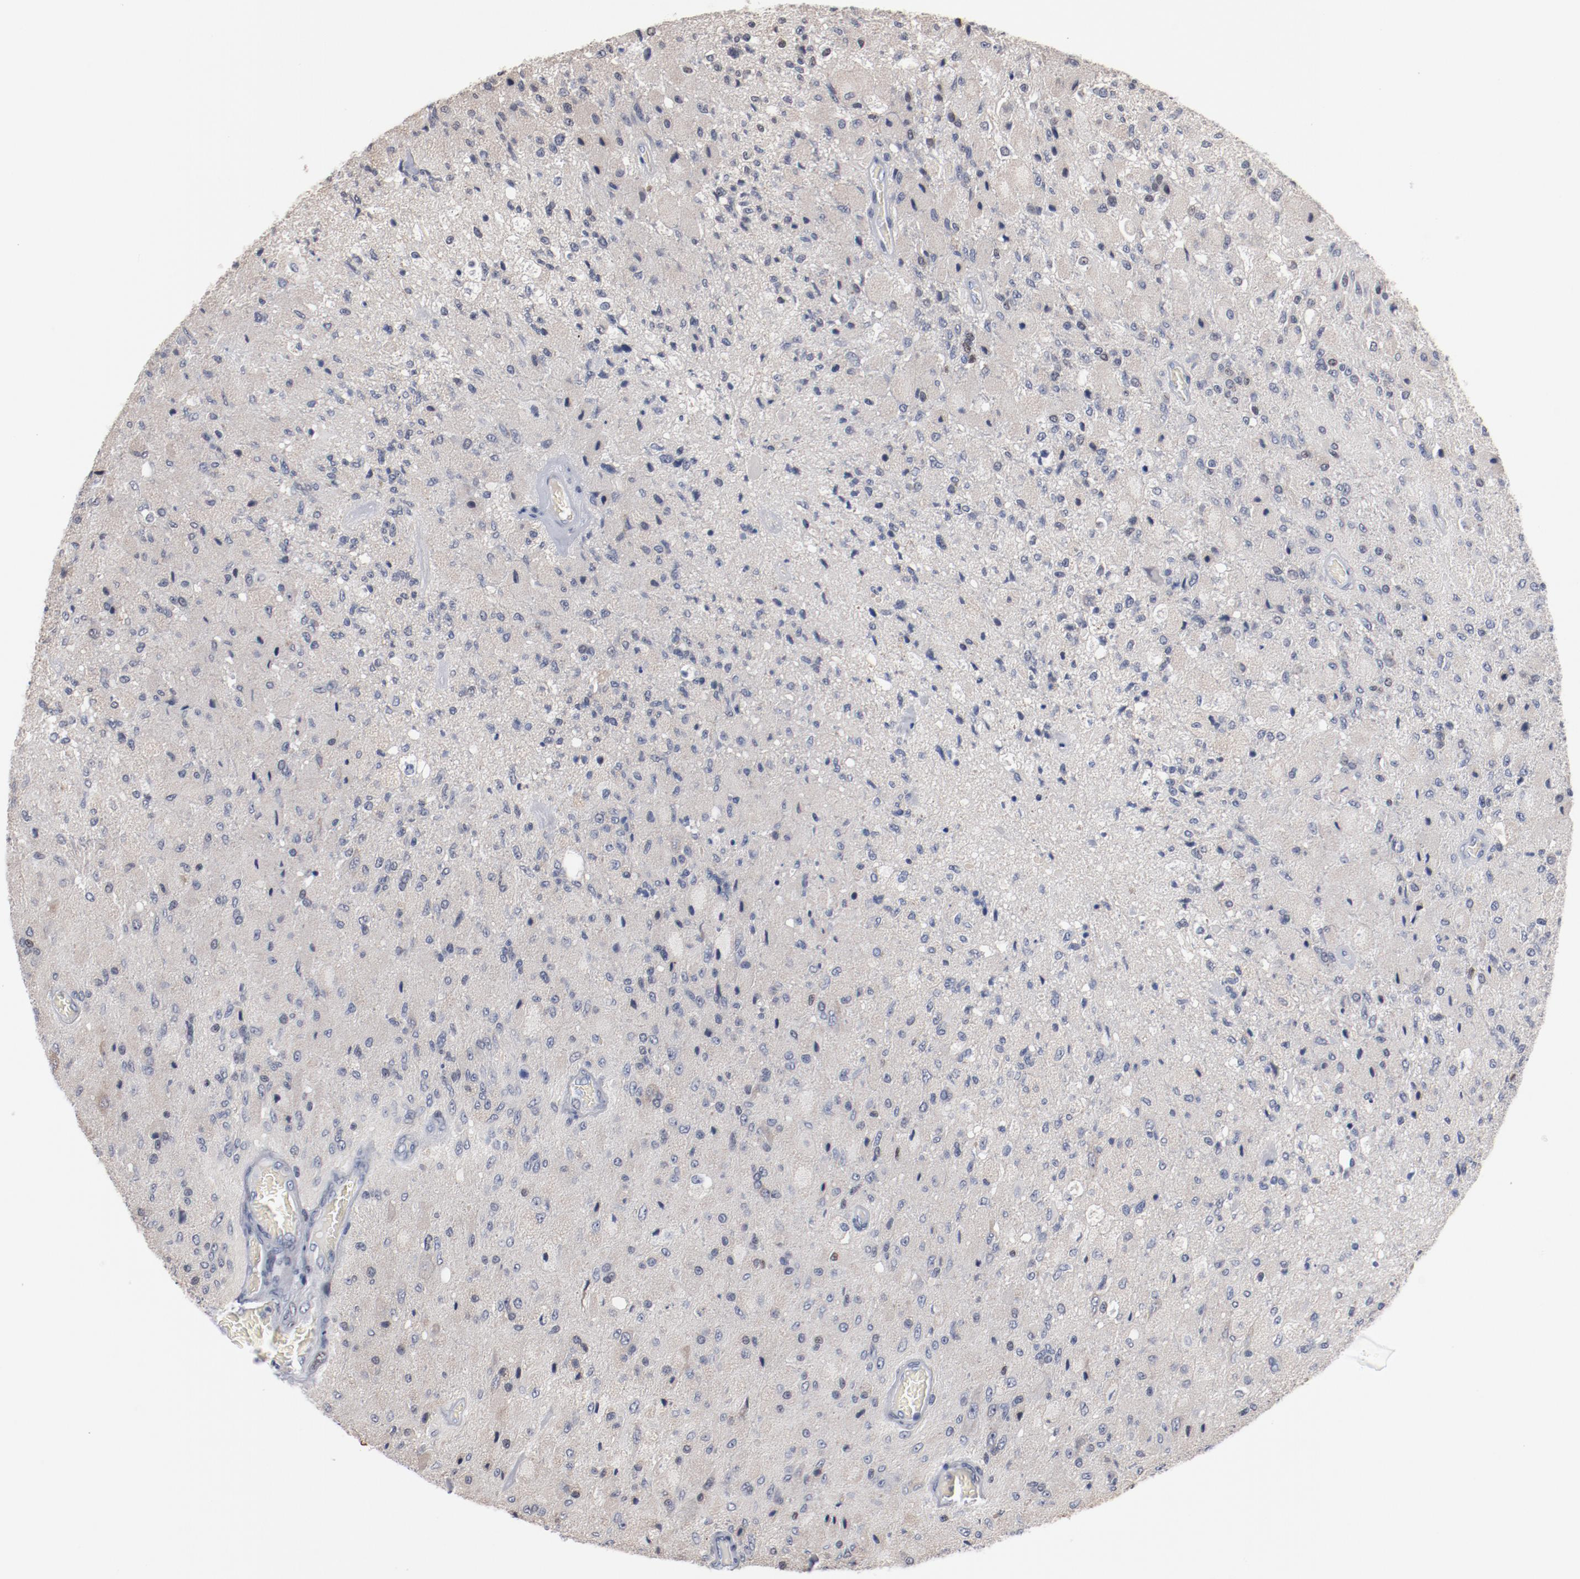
{"staining": {"intensity": "negative", "quantity": "none", "location": "none"}, "tissue": "glioma", "cell_type": "Tumor cells", "image_type": "cancer", "snomed": [{"axis": "morphology", "description": "Normal tissue, NOS"}, {"axis": "morphology", "description": "Glioma, malignant, High grade"}, {"axis": "topography", "description": "Cerebral cortex"}], "caption": "Glioma stained for a protein using immunohistochemistry (IHC) exhibits no expression tumor cells.", "gene": "ZEB2", "patient": {"sex": "male", "age": 77}}